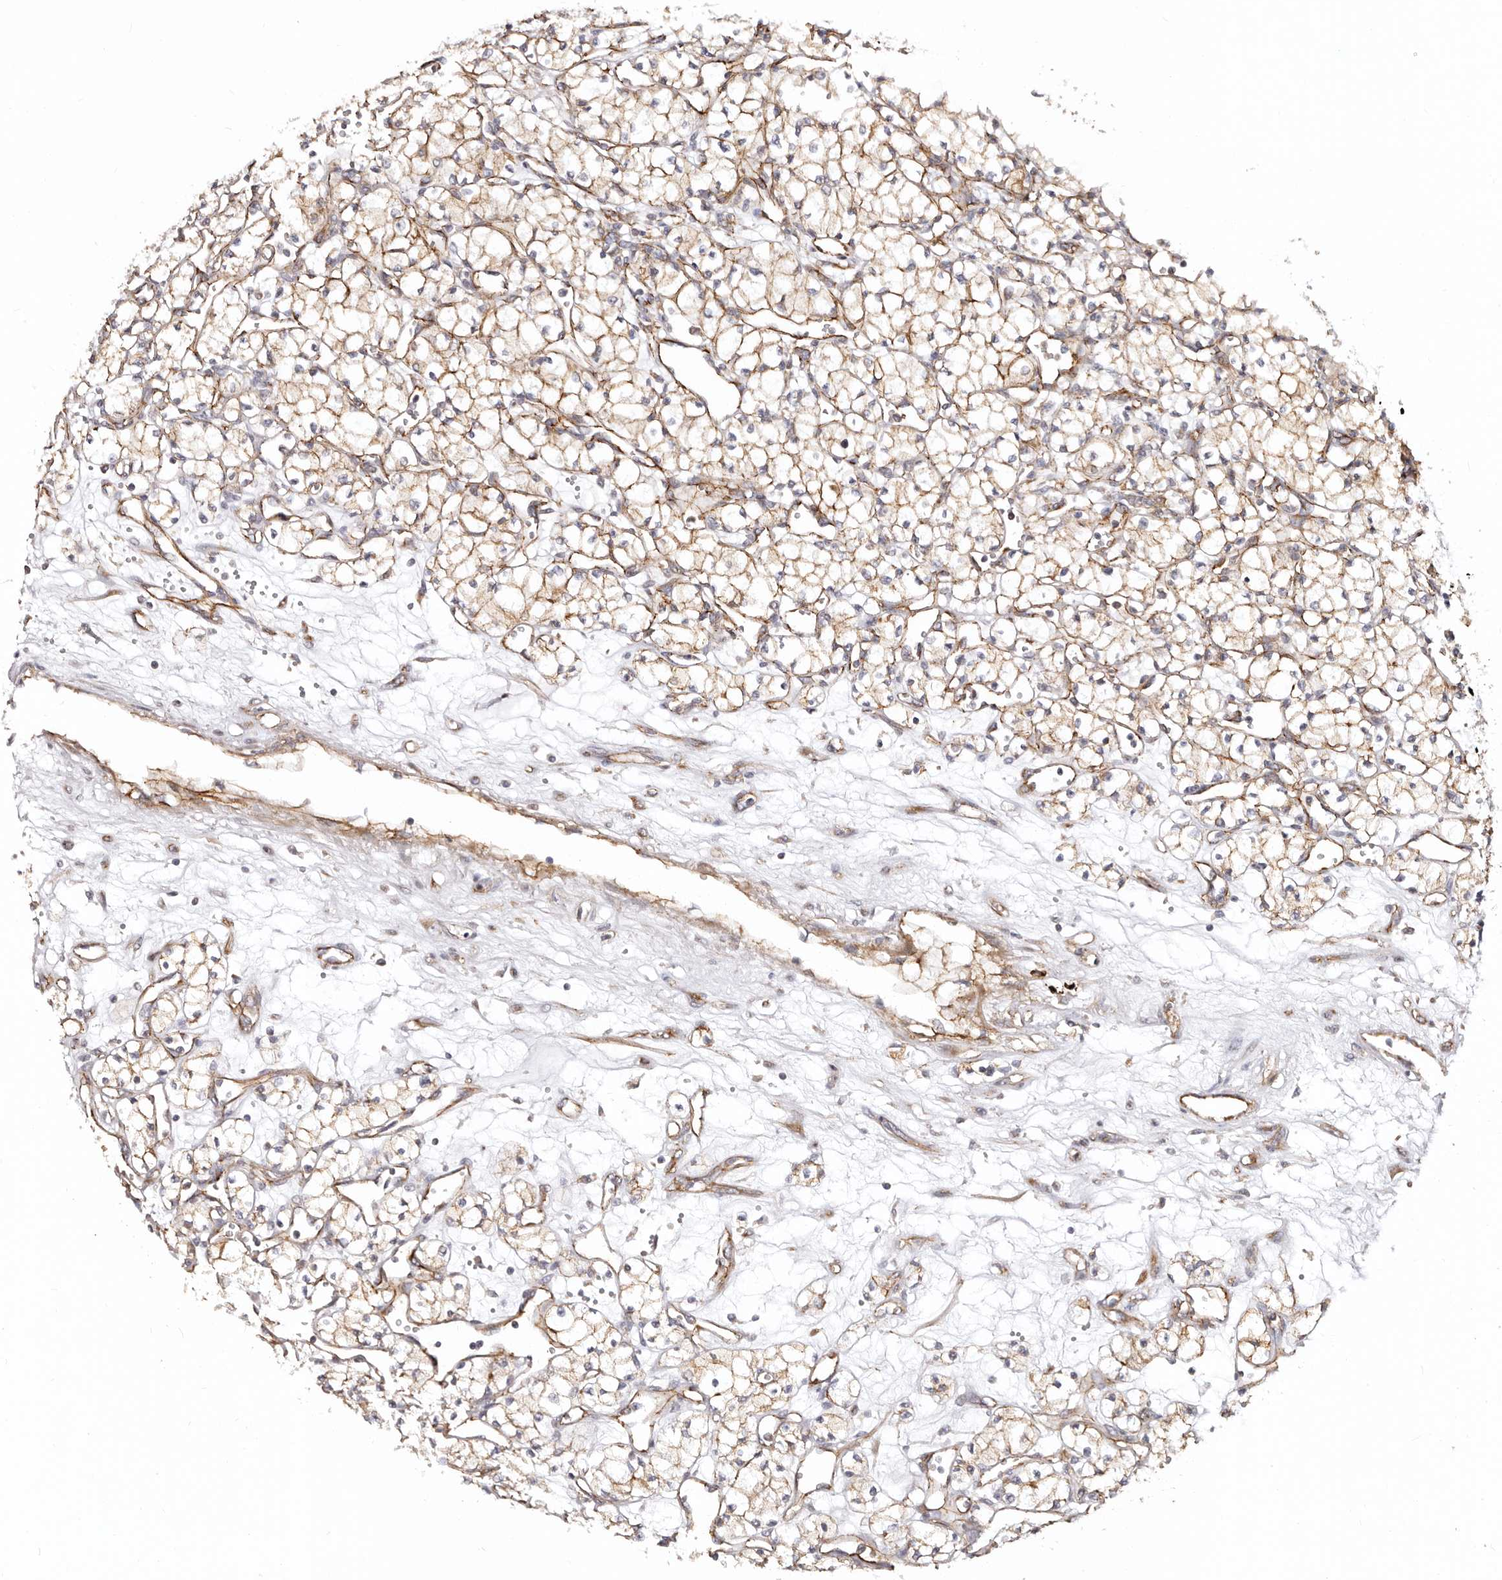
{"staining": {"intensity": "weak", "quantity": ">75%", "location": "cytoplasmic/membranous"}, "tissue": "renal cancer", "cell_type": "Tumor cells", "image_type": "cancer", "snomed": [{"axis": "morphology", "description": "Adenocarcinoma, NOS"}, {"axis": "topography", "description": "Kidney"}], "caption": "Immunohistochemistry (IHC) micrograph of neoplastic tissue: renal cancer stained using IHC reveals low levels of weak protein expression localized specifically in the cytoplasmic/membranous of tumor cells, appearing as a cytoplasmic/membranous brown color.", "gene": "CTNNB1", "patient": {"sex": "male", "age": 59}}